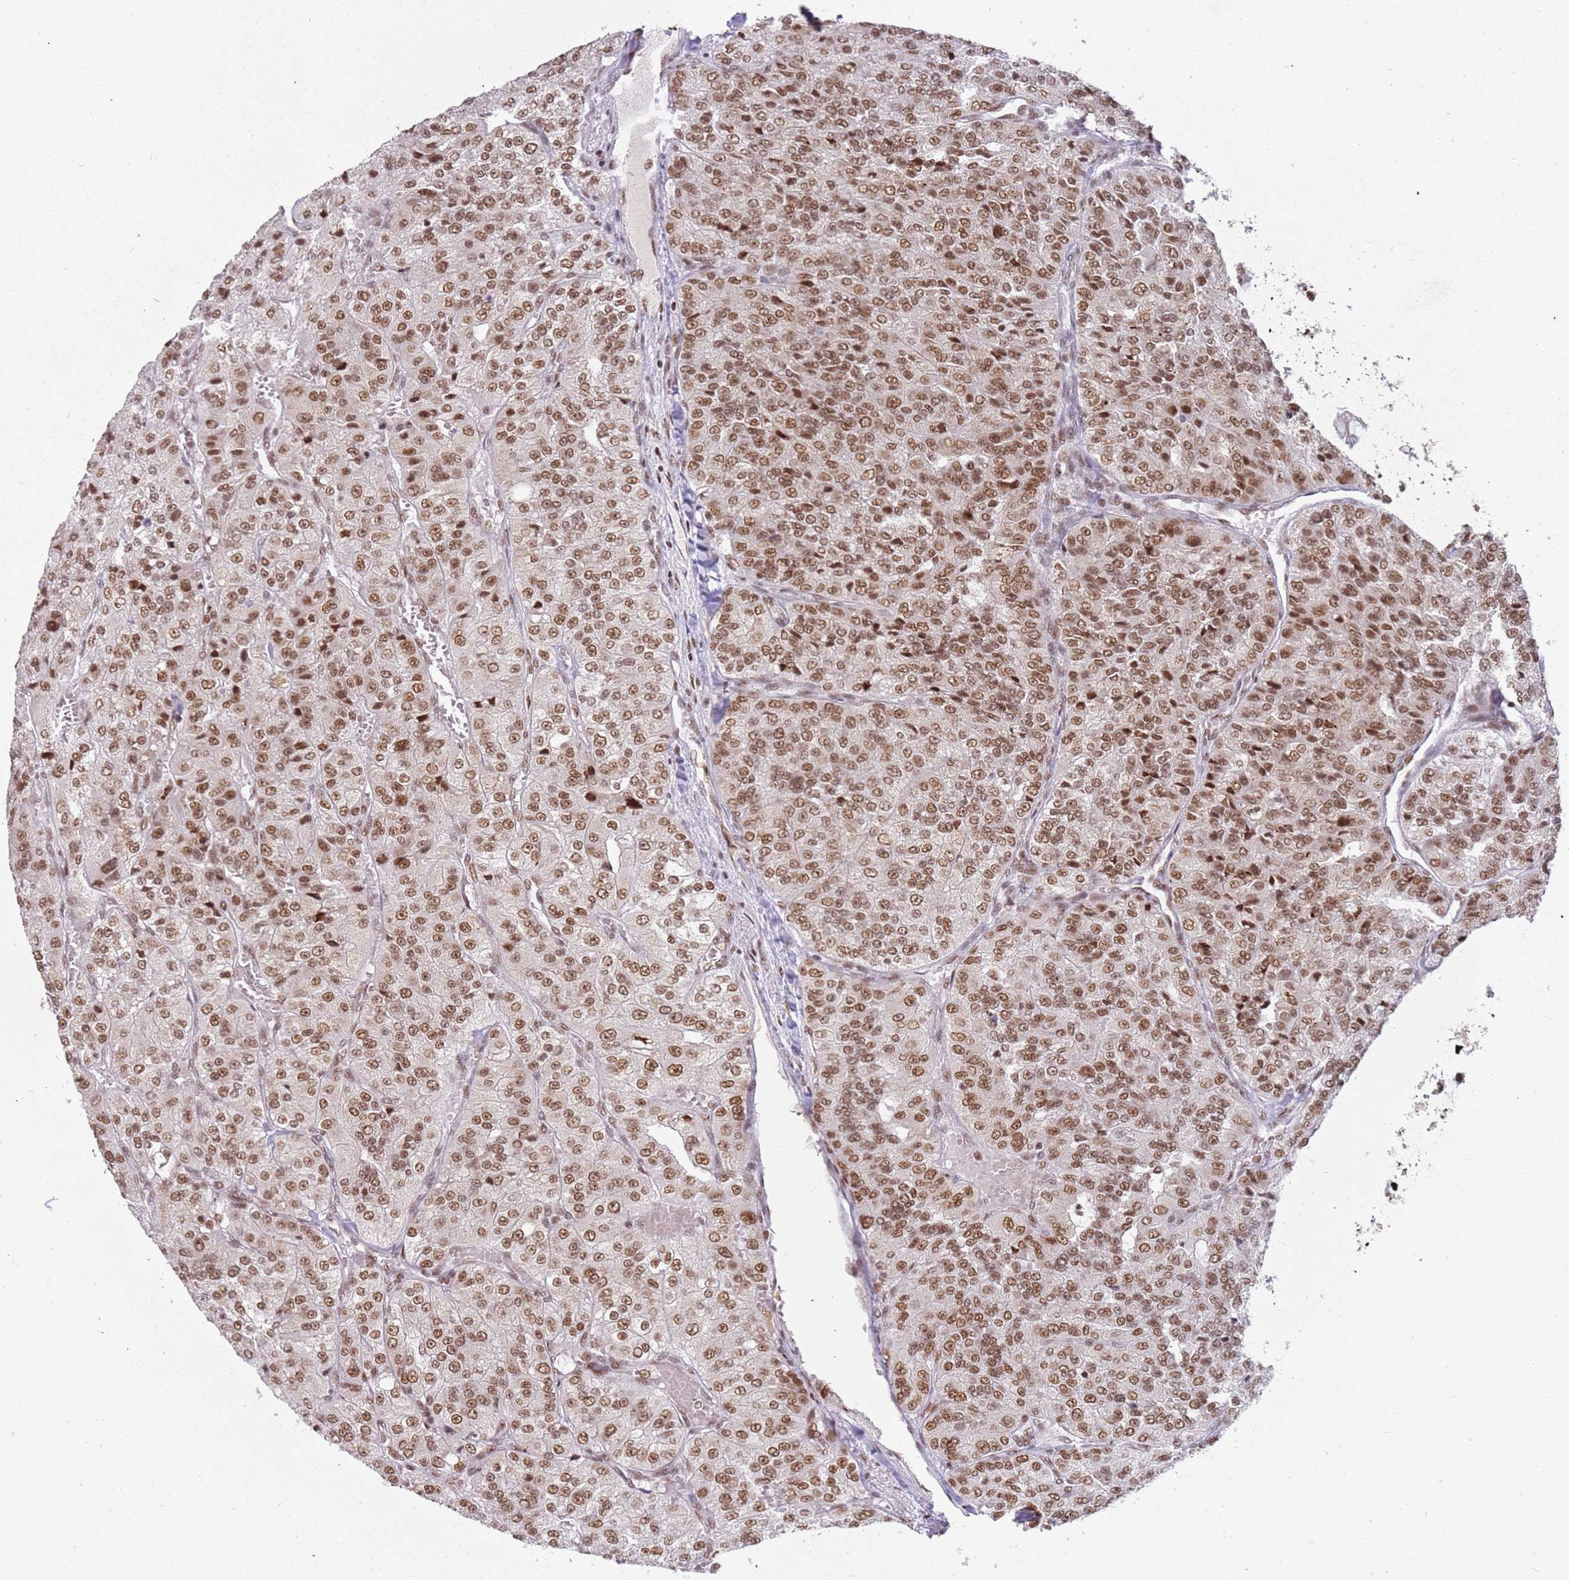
{"staining": {"intensity": "moderate", "quantity": ">75%", "location": "nuclear"}, "tissue": "renal cancer", "cell_type": "Tumor cells", "image_type": "cancer", "snomed": [{"axis": "morphology", "description": "Adenocarcinoma, NOS"}, {"axis": "topography", "description": "Kidney"}], "caption": "Immunohistochemistry micrograph of neoplastic tissue: human renal adenocarcinoma stained using immunohistochemistry displays medium levels of moderate protein expression localized specifically in the nuclear of tumor cells, appearing as a nuclear brown color.", "gene": "TENT4A", "patient": {"sex": "female", "age": 63}}